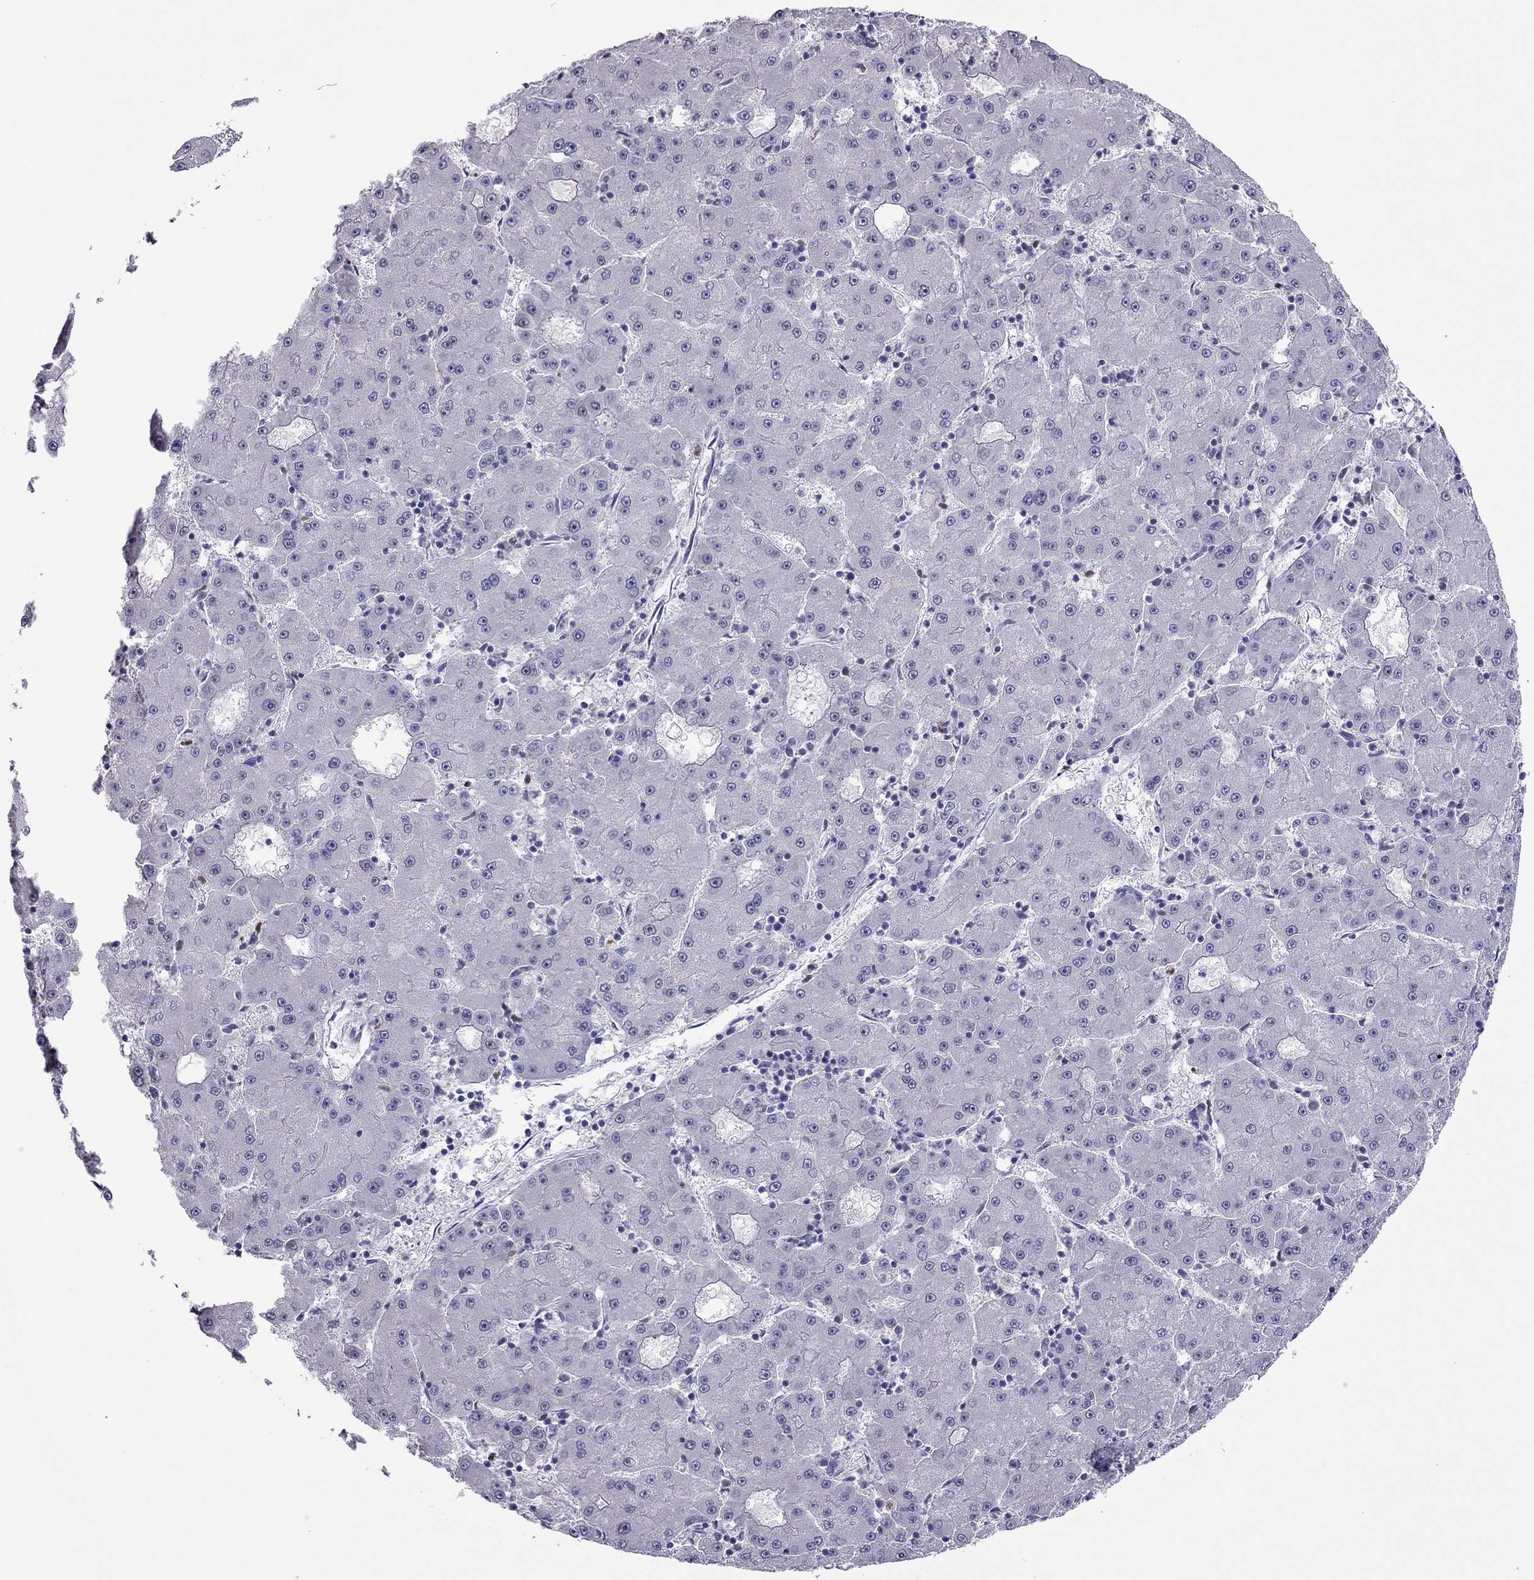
{"staining": {"intensity": "negative", "quantity": "none", "location": "none"}, "tissue": "liver cancer", "cell_type": "Tumor cells", "image_type": "cancer", "snomed": [{"axis": "morphology", "description": "Carcinoma, Hepatocellular, NOS"}, {"axis": "topography", "description": "Liver"}], "caption": "The immunohistochemistry (IHC) histopathology image has no significant staining in tumor cells of liver cancer (hepatocellular carcinoma) tissue.", "gene": "SPINT3", "patient": {"sex": "male", "age": 73}}